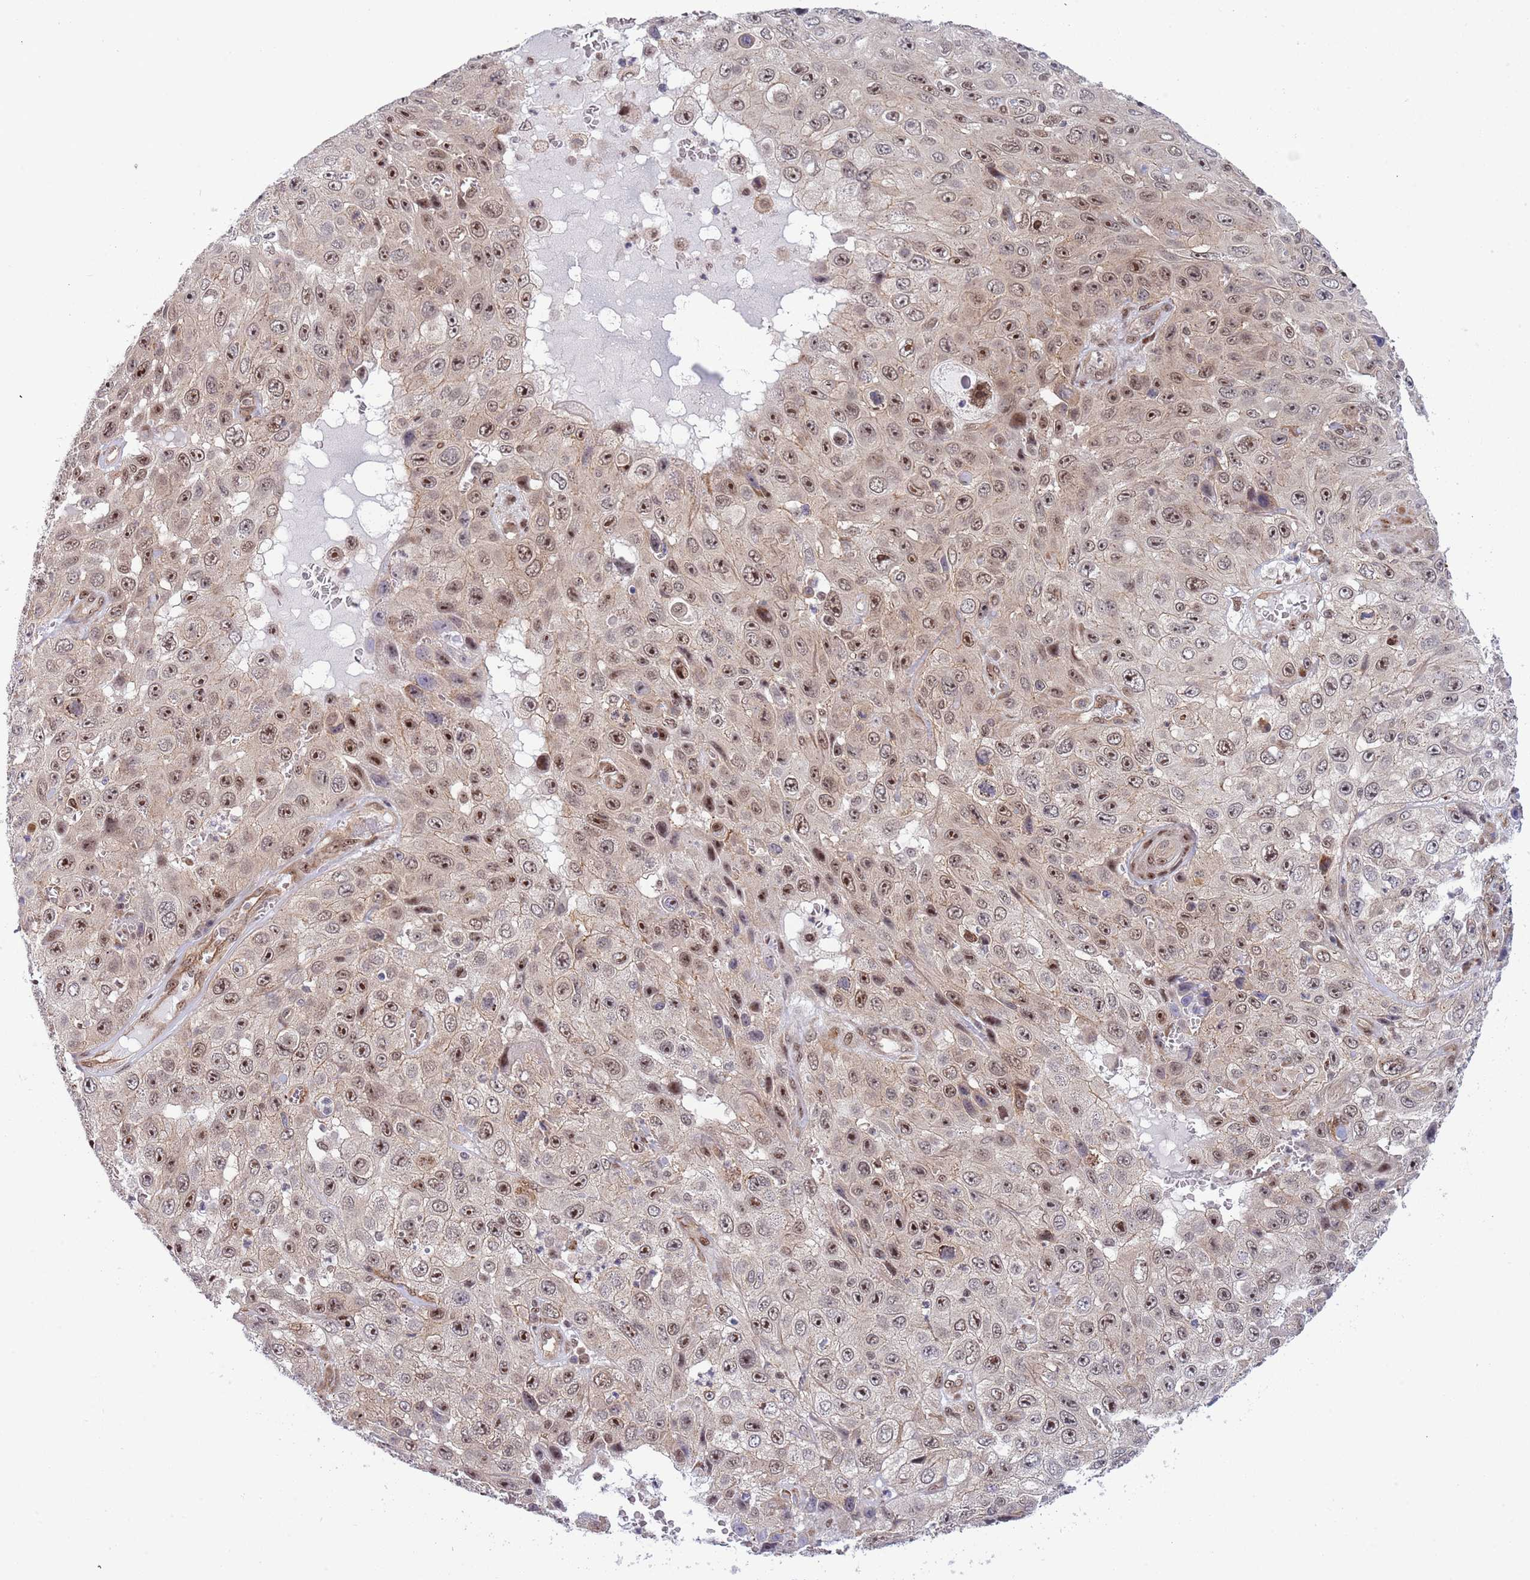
{"staining": {"intensity": "moderate", "quantity": ">75%", "location": "nuclear"}, "tissue": "skin cancer", "cell_type": "Tumor cells", "image_type": "cancer", "snomed": [{"axis": "morphology", "description": "Squamous cell carcinoma, NOS"}, {"axis": "topography", "description": "Skin"}], "caption": "Moderate nuclear protein expression is identified in approximately >75% of tumor cells in squamous cell carcinoma (skin). The staining was performed using DAB (3,3'-diaminobenzidine) to visualize the protein expression in brown, while the nuclei were stained in blue with hematoxylin (Magnification: 20x).", "gene": "TBX10", "patient": {"sex": "male", "age": 82}}